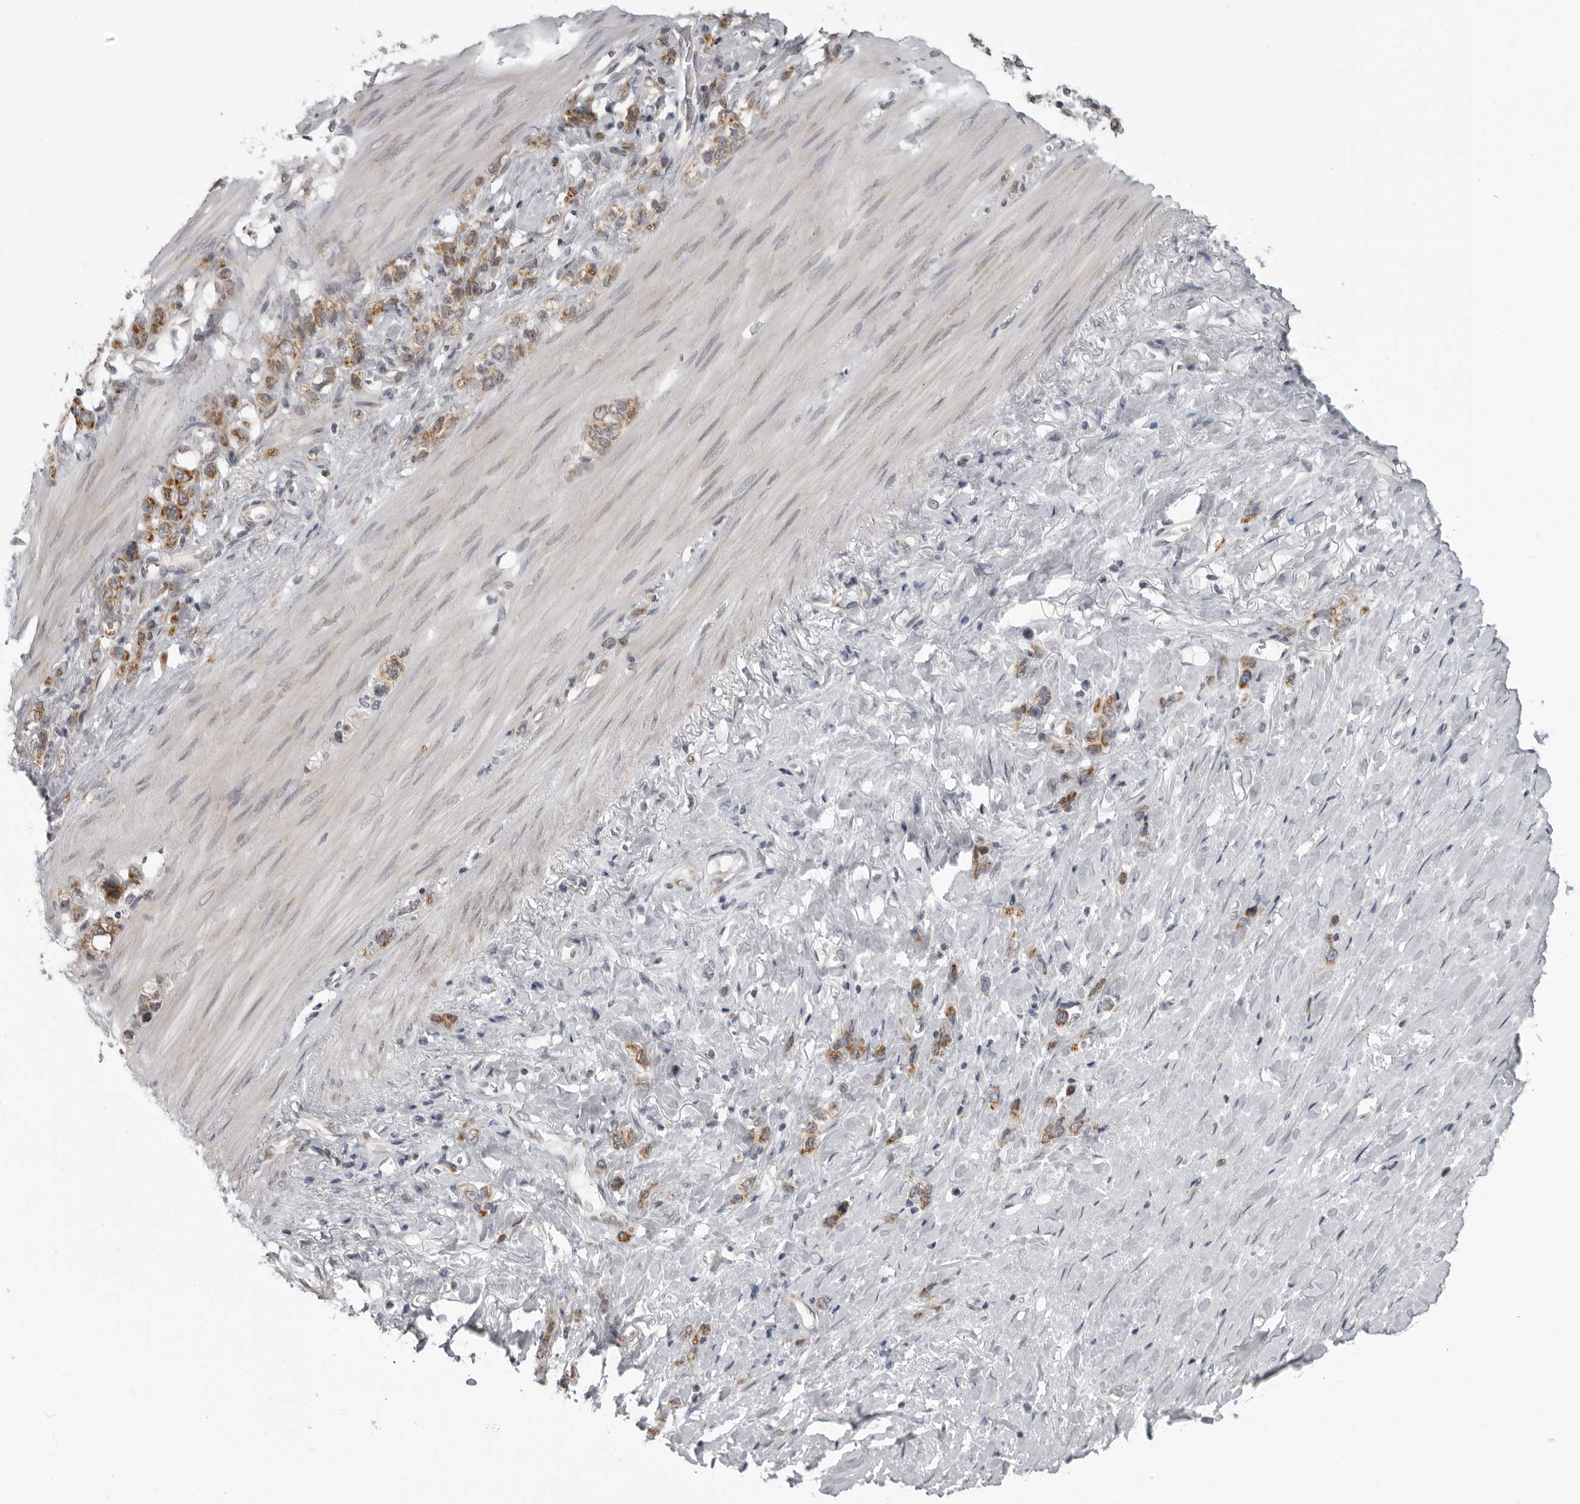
{"staining": {"intensity": "moderate", "quantity": ">75%", "location": "cytoplasmic/membranous"}, "tissue": "stomach cancer", "cell_type": "Tumor cells", "image_type": "cancer", "snomed": [{"axis": "morphology", "description": "Normal tissue, NOS"}, {"axis": "morphology", "description": "Adenocarcinoma, NOS"}, {"axis": "morphology", "description": "Adenocarcinoma, High grade"}, {"axis": "topography", "description": "Stomach, upper"}, {"axis": "topography", "description": "Stomach"}], "caption": "An immunohistochemistry (IHC) micrograph of tumor tissue is shown. Protein staining in brown shows moderate cytoplasmic/membranous positivity in stomach cancer (high-grade adenocarcinoma) within tumor cells.", "gene": "RTCA", "patient": {"sex": "female", "age": 65}}